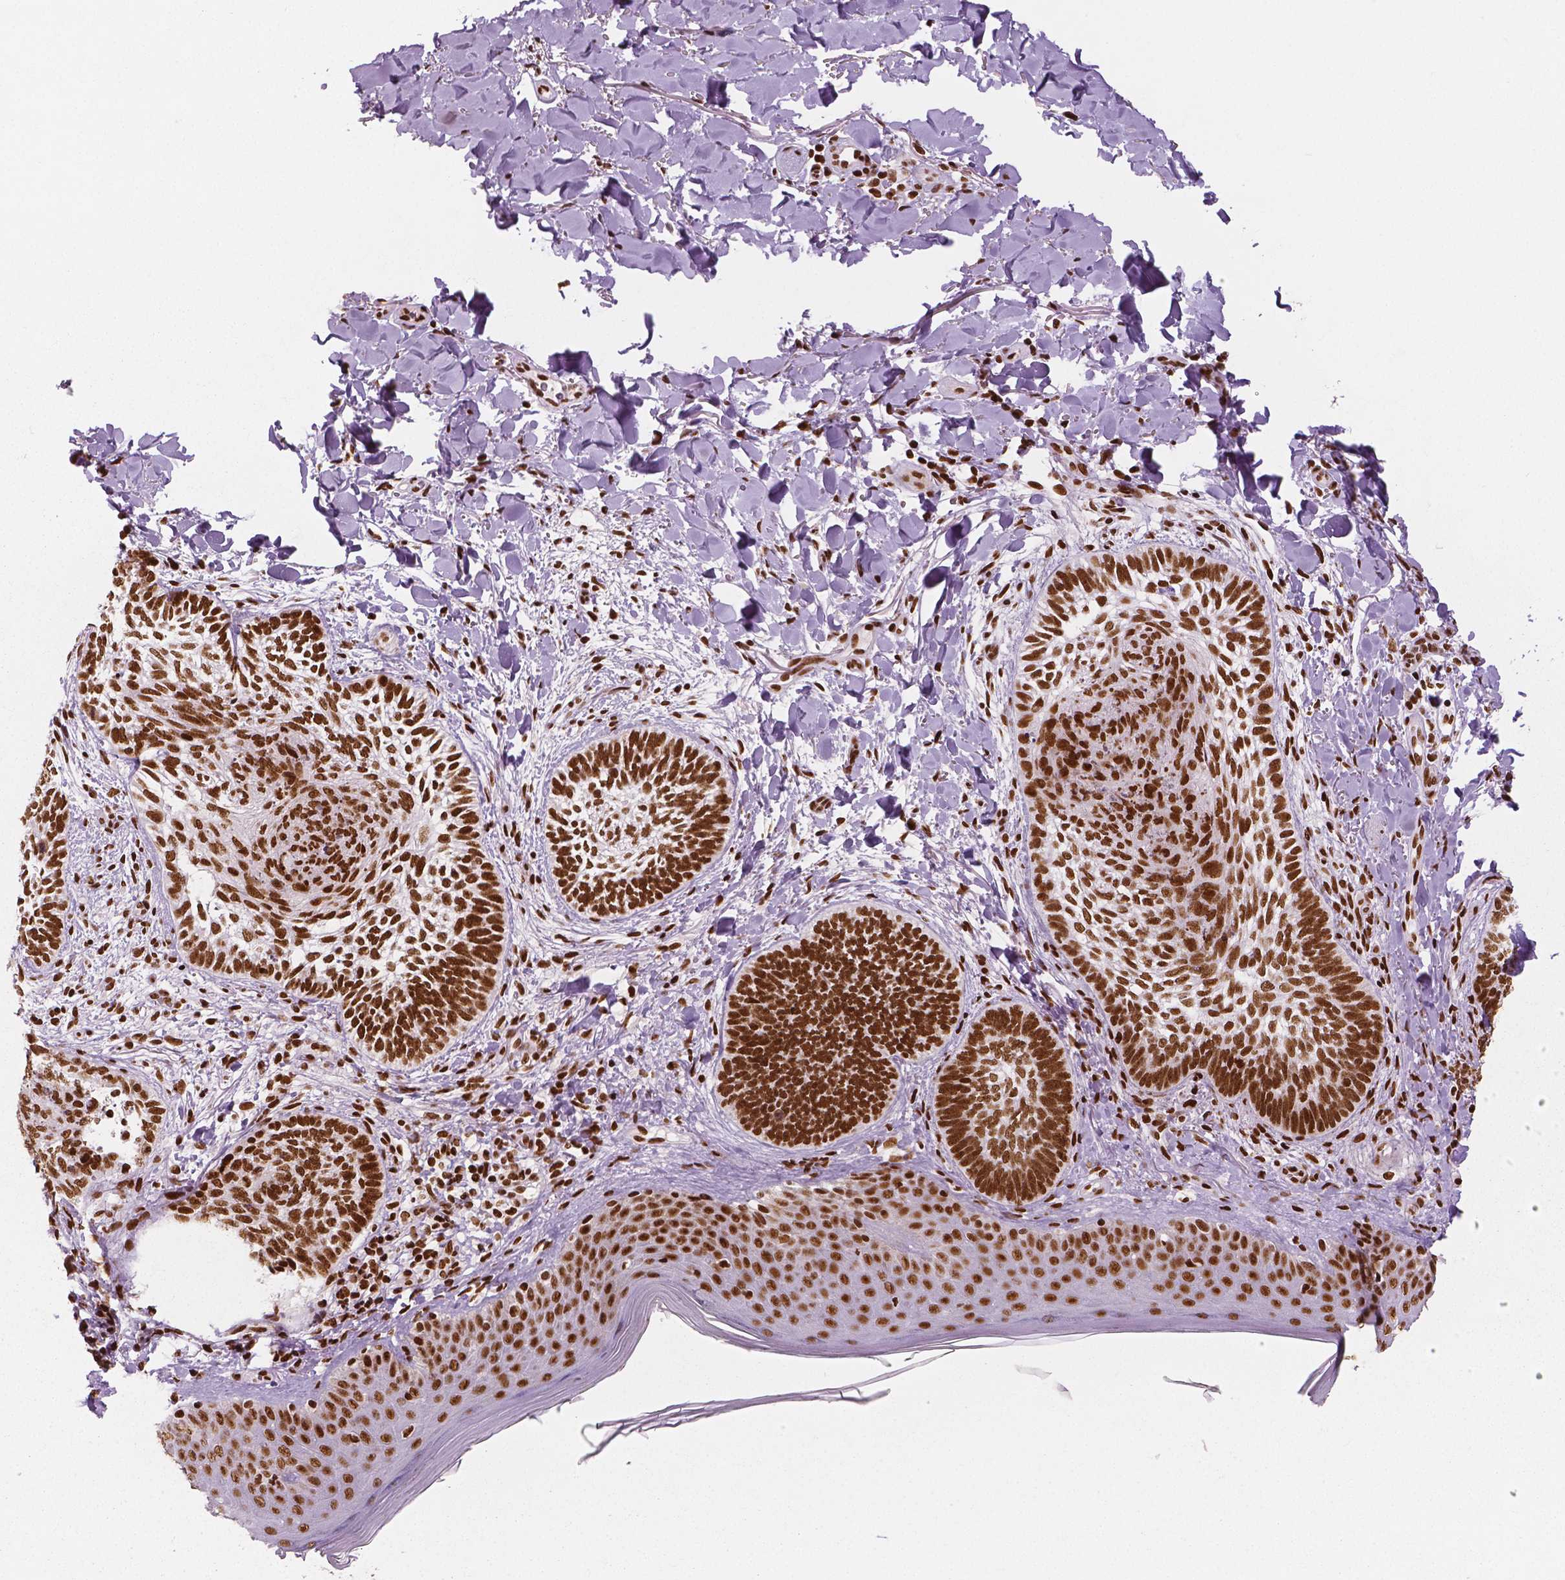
{"staining": {"intensity": "strong", "quantity": ">75%", "location": "nuclear"}, "tissue": "skin cancer", "cell_type": "Tumor cells", "image_type": "cancer", "snomed": [{"axis": "morphology", "description": "Normal tissue, NOS"}, {"axis": "morphology", "description": "Basal cell carcinoma"}, {"axis": "topography", "description": "Skin"}], "caption": "Tumor cells show high levels of strong nuclear expression in approximately >75% of cells in human skin cancer.", "gene": "BRD4", "patient": {"sex": "male", "age": 46}}